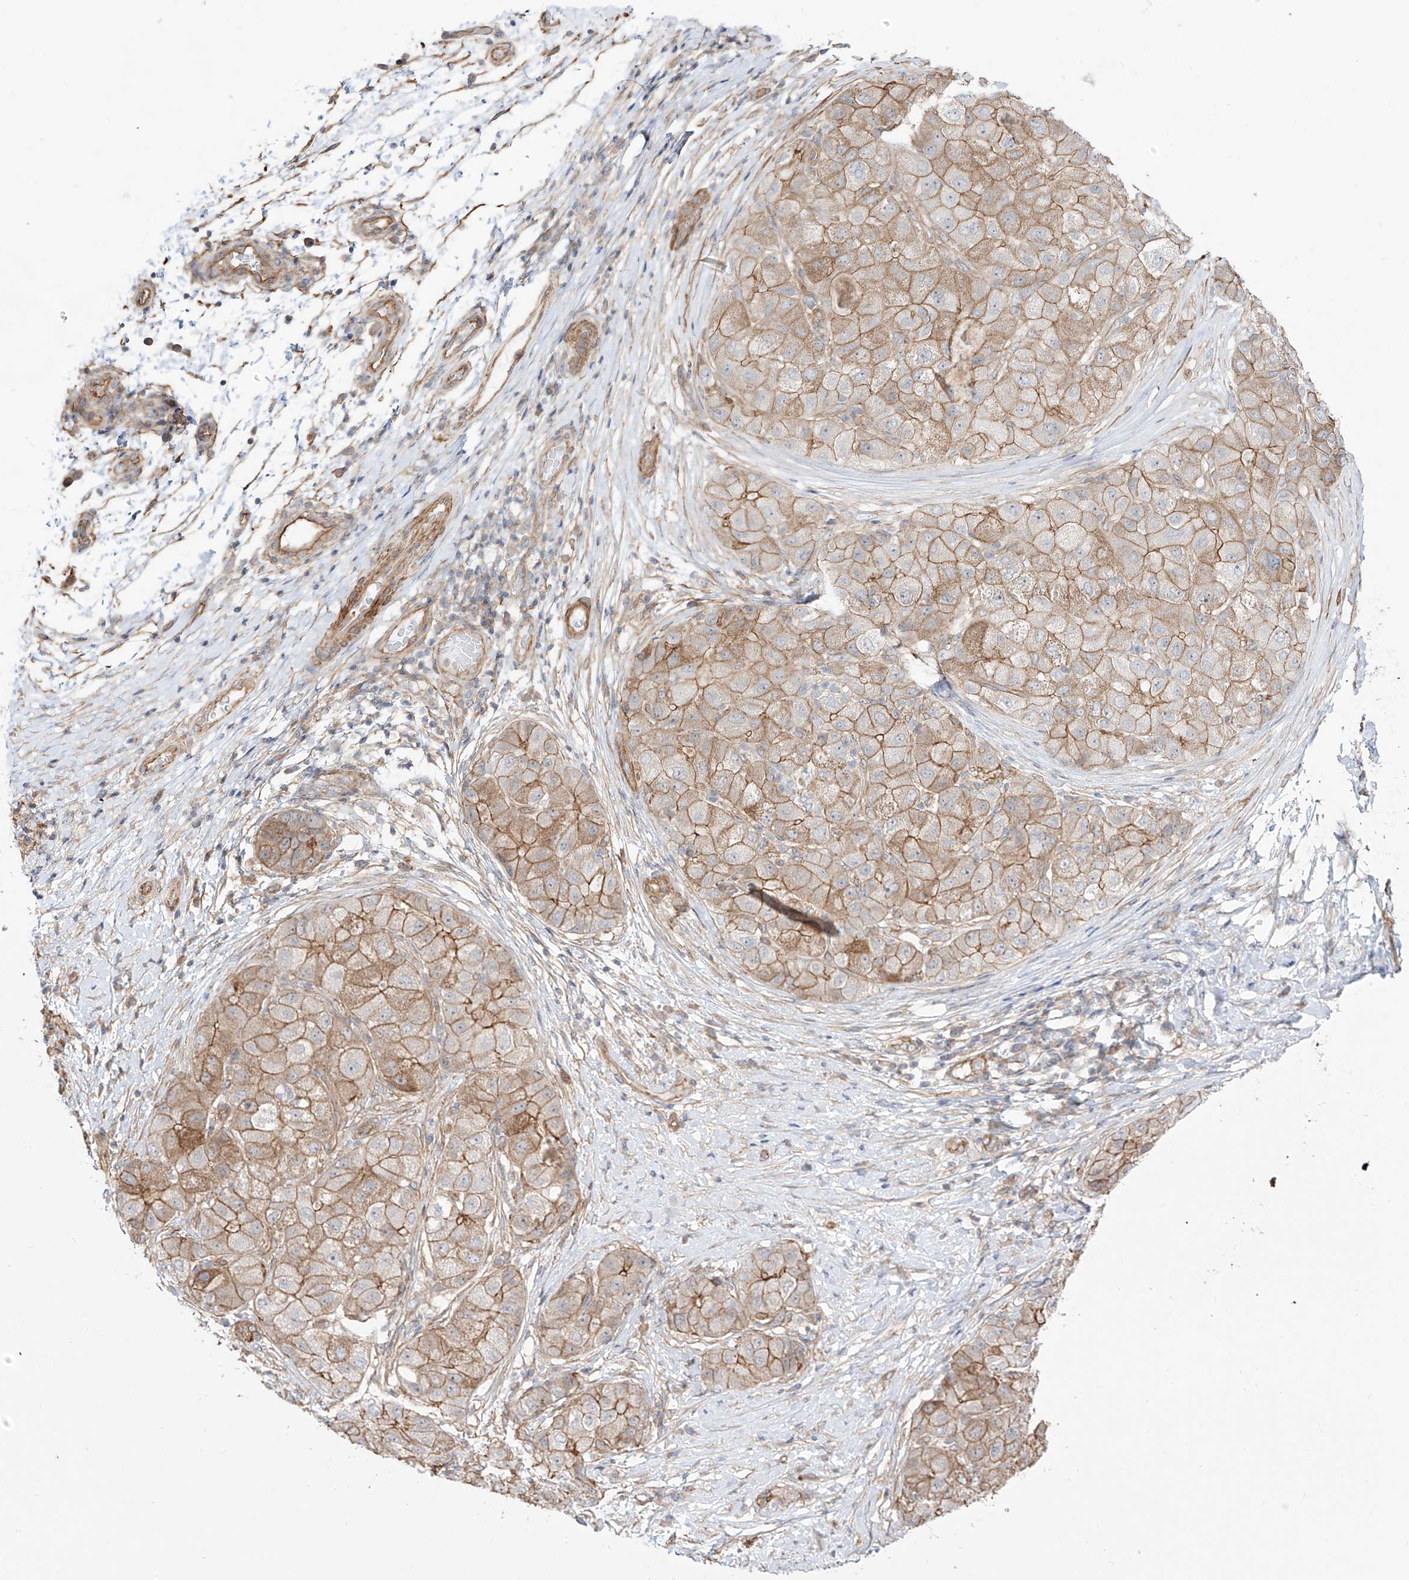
{"staining": {"intensity": "moderate", "quantity": ">75%", "location": "cytoplasmic/membranous"}, "tissue": "liver cancer", "cell_type": "Tumor cells", "image_type": "cancer", "snomed": [{"axis": "morphology", "description": "Carcinoma, Hepatocellular, NOS"}, {"axis": "topography", "description": "Liver"}], "caption": "Immunohistochemistry of human liver cancer demonstrates medium levels of moderate cytoplasmic/membranous expression in about >75% of tumor cells.", "gene": "ZNF180", "patient": {"sex": "male", "age": 80}}